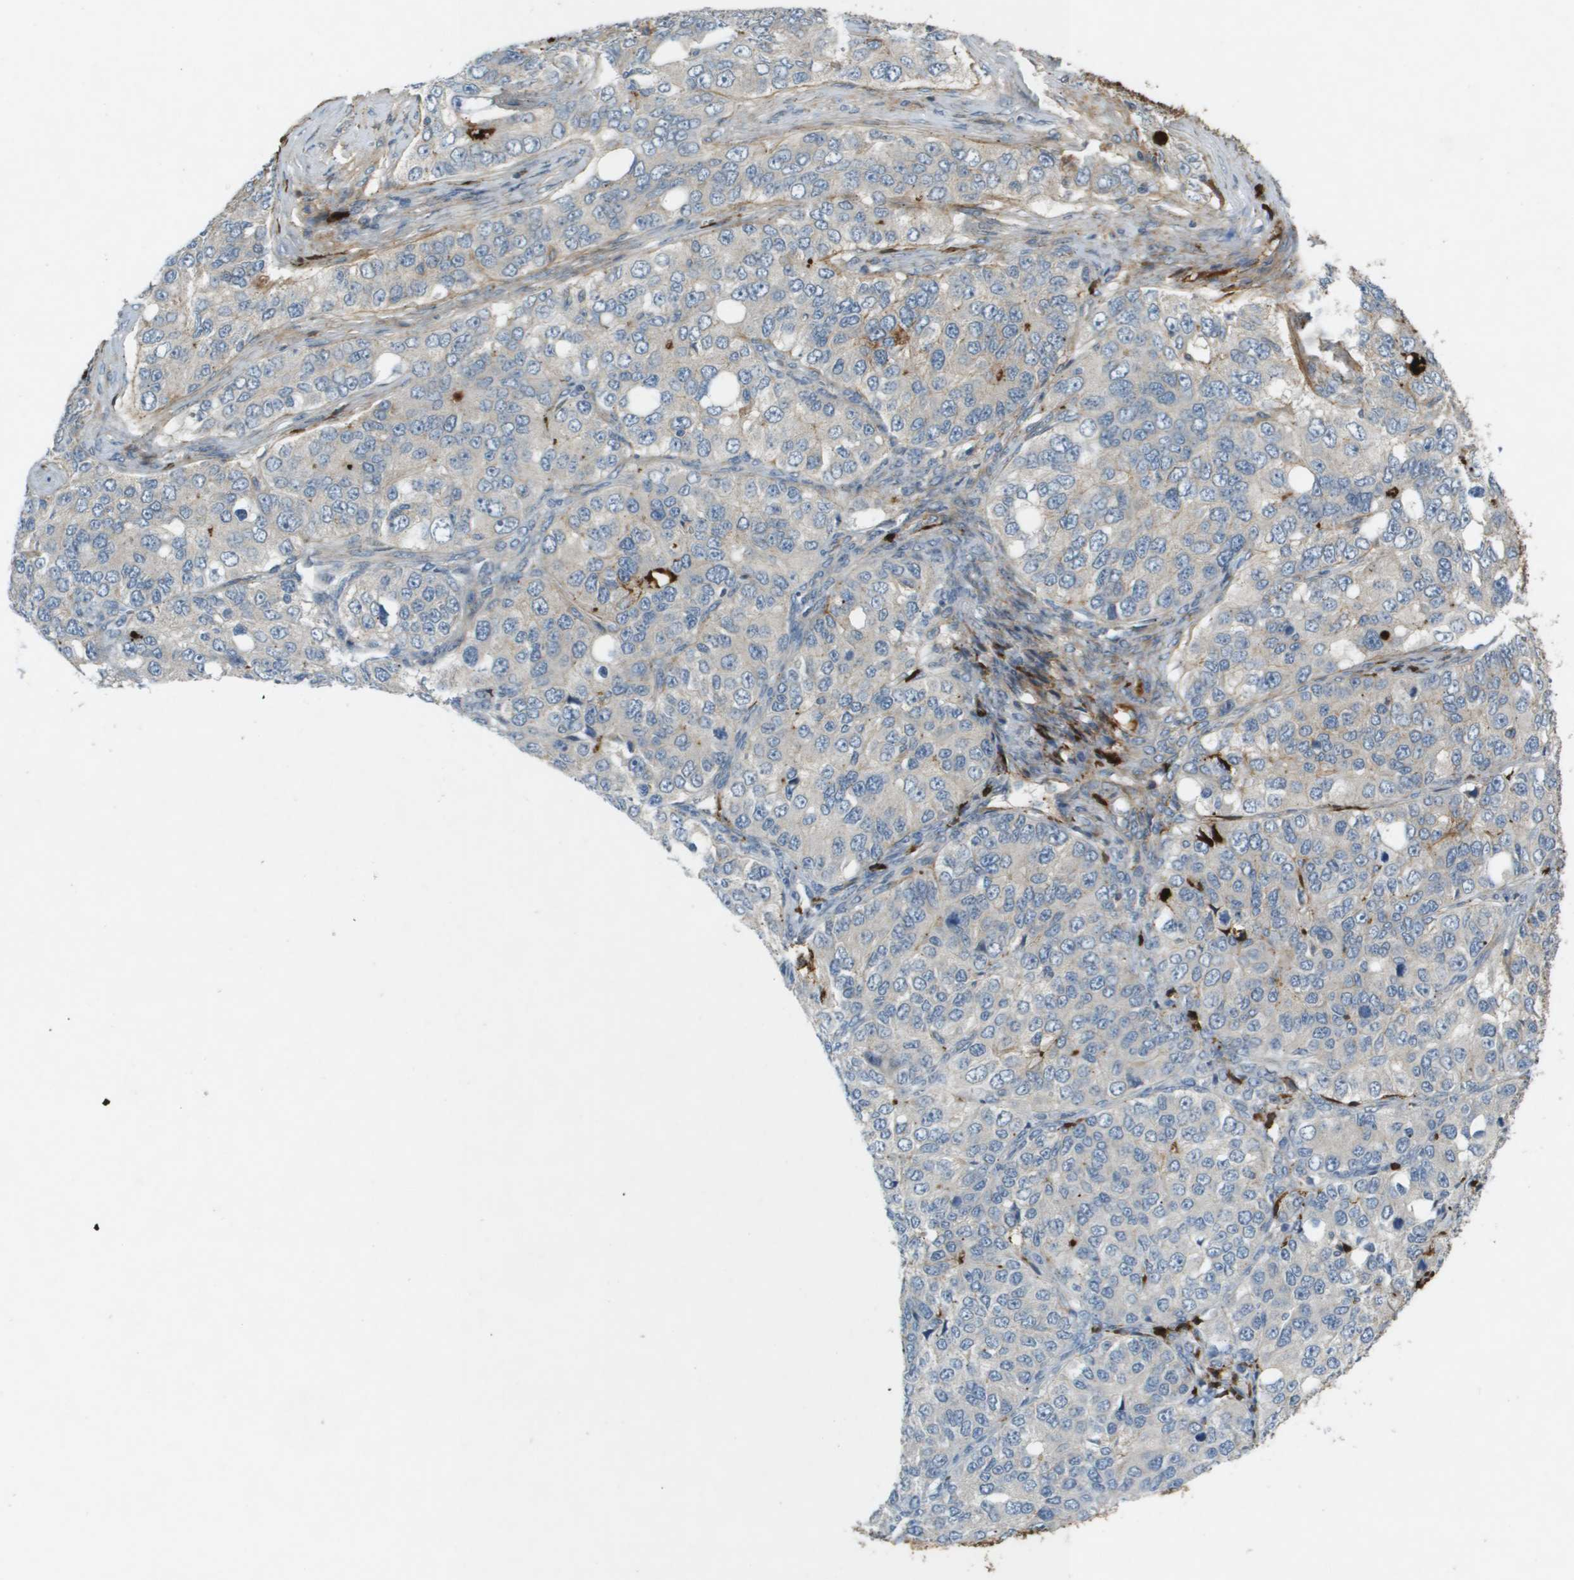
{"staining": {"intensity": "negative", "quantity": "none", "location": "none"}, "tissue": "ovarian cancer", "cell_type": "Tumor cells", "image_type": "cancer", "snomed": [{"axis": "morphology", "description": "Carcinoma, endometroid"}, {"axis": "topography", "description": "Ovary"}], "caption": "High power microscopy histopathology image of an immunohistochemistry (IHC) photomicrograph of ovarian endometroid carcinoma, revealing no significant expression in tumor cells.", "gene": "VTN", "patient": {"sex": "female", "age": 51}}